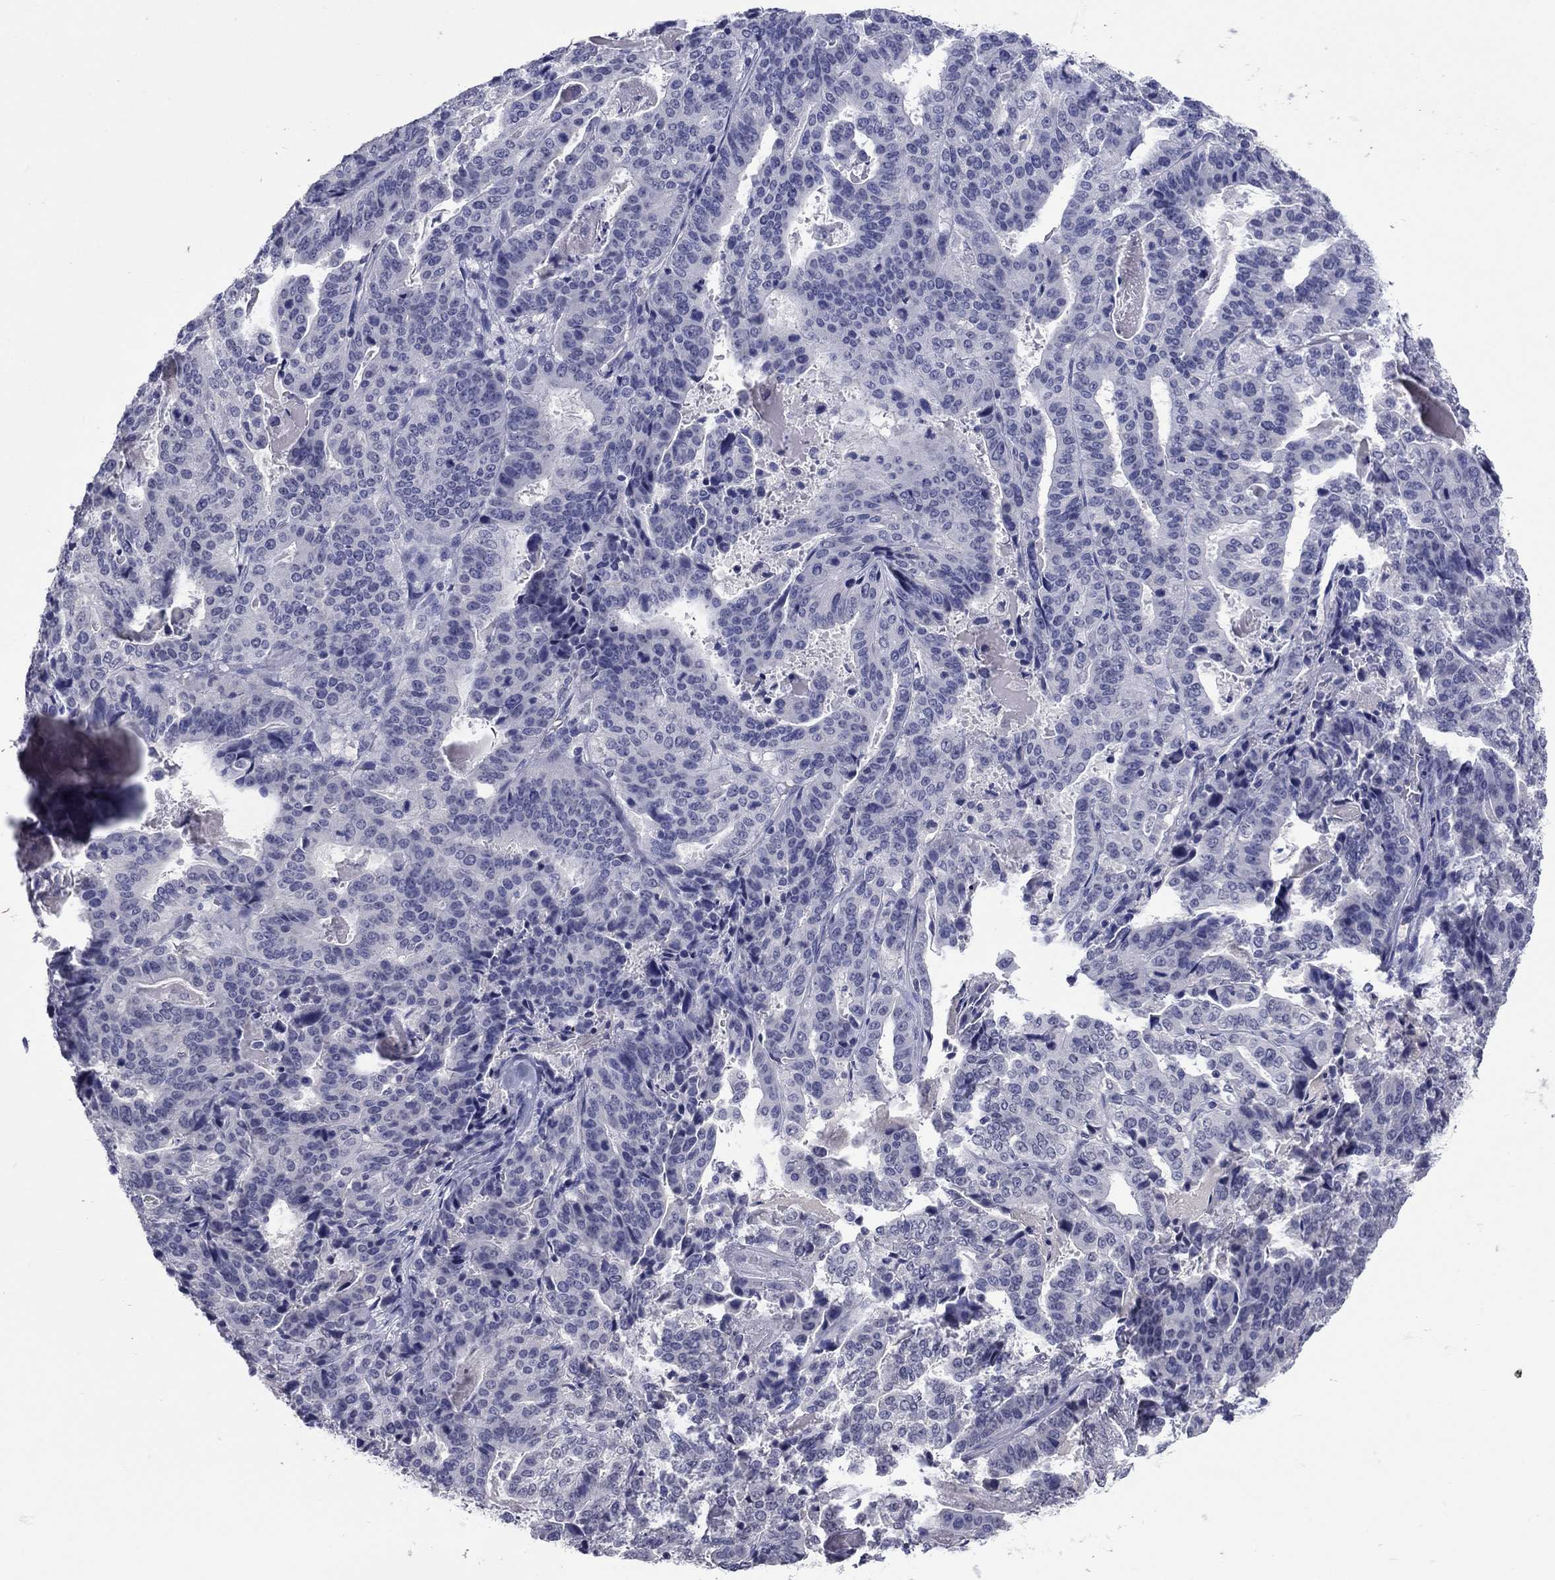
{"staining": {"intensity": "negative", "quantity": "none", "location": "none"}, "tissue": "stomach cancer", "cell_type": "Tumor cells", "image_type": "cancer", "snomed": [{"axis": "morphology", "description": "Adenocarcinoma, NOS"}, {"axis": "topography", "description": "Stomach"}], "caption": "A high-resolution histopathology image shows immunohistochemistry (IHC) staining of stomach adenocarcinoma, which shows no significant staining in tumor cells.", "gene": "HAO1", "patient": {"sex": "male", "age": 48}}